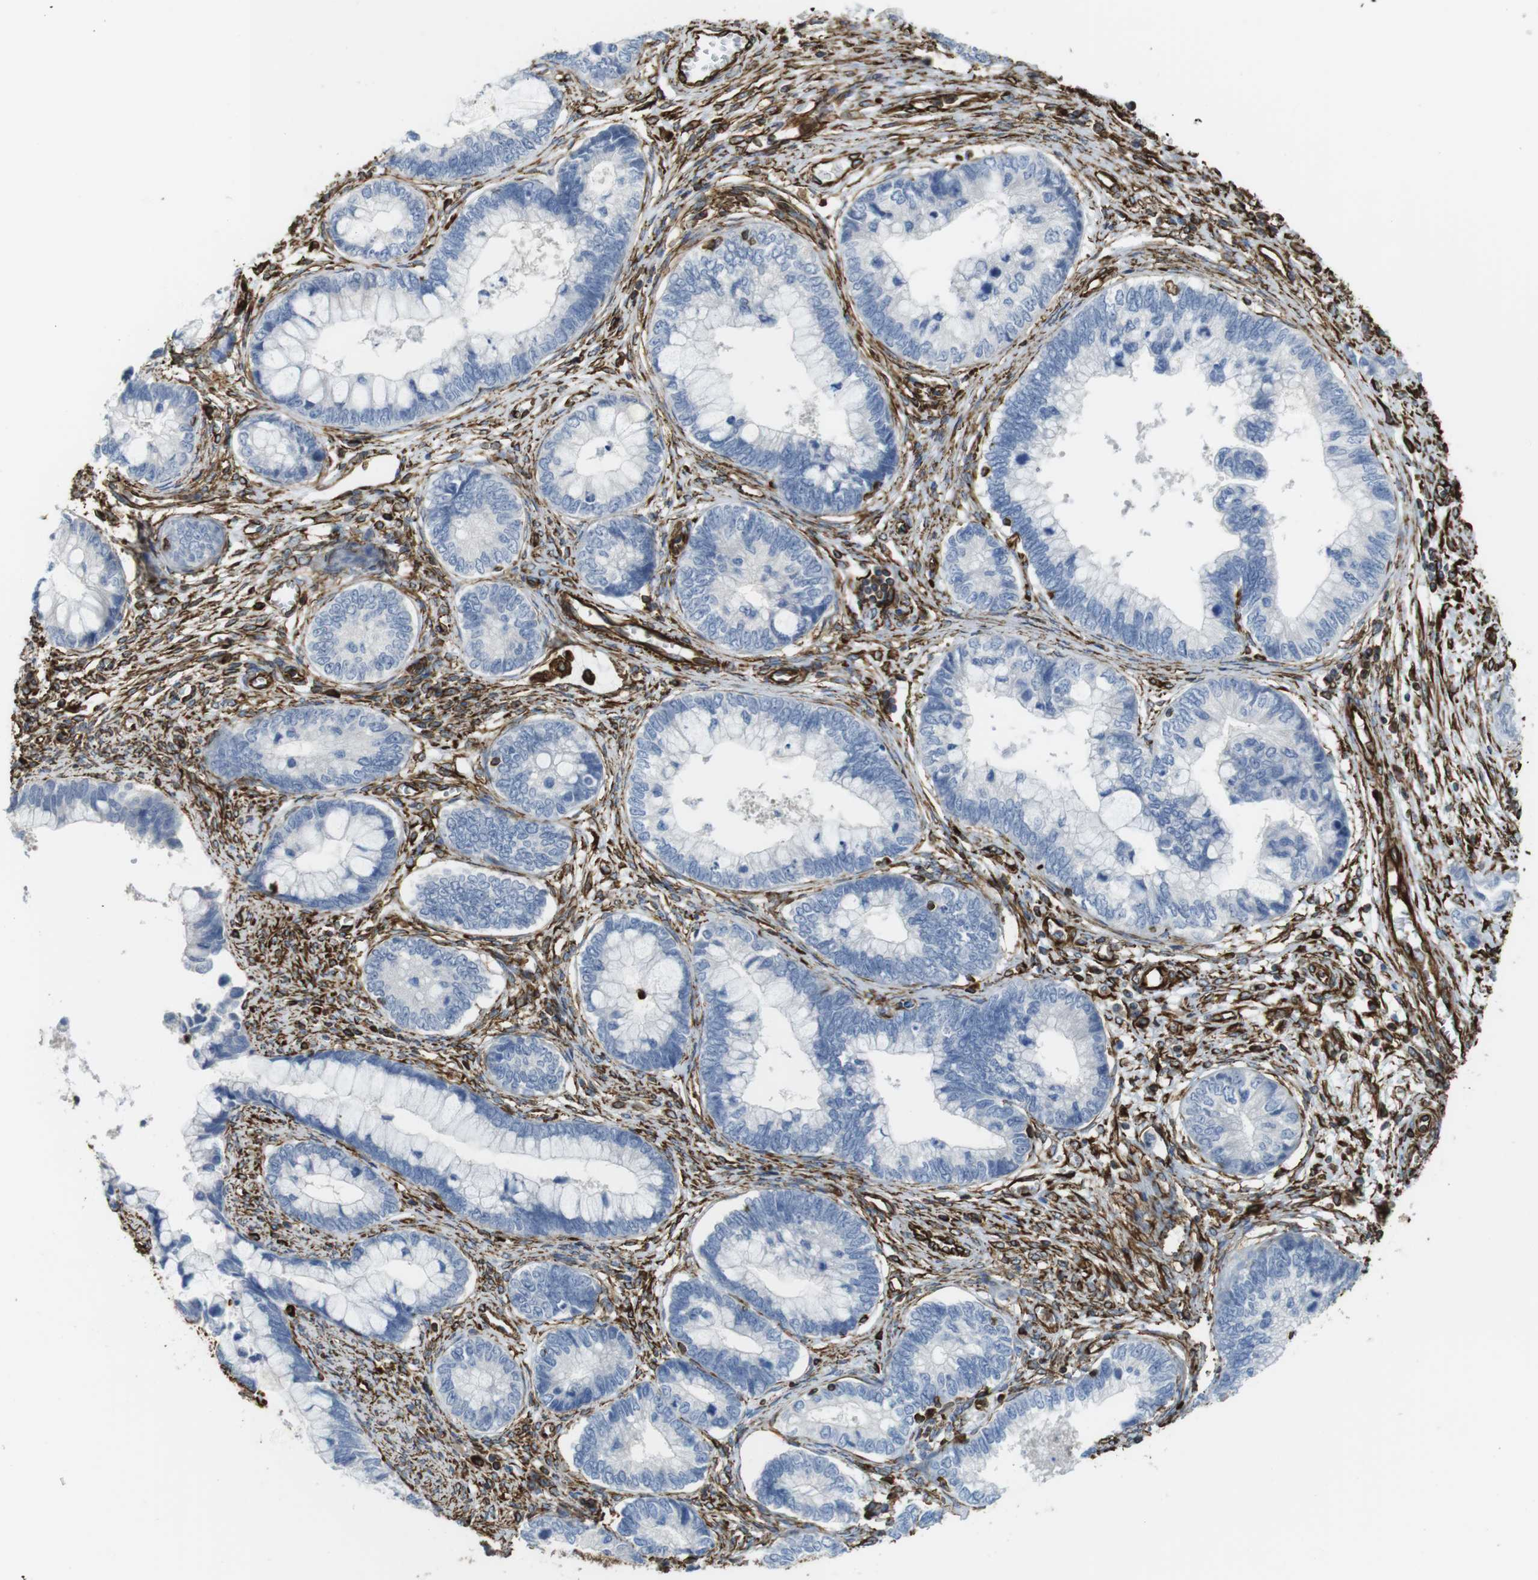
{"staining": {"intensity": "negative", "quantity": "none", "location": "none"}, "tissue": "cervical cancer", "cell_type": "Tumor cells", "image_type": "cancer", "snomed": [{"axis": "morphology", "description": "Adenocarcinoma, NOS"}, {"axis": "topography", "description": "Cervix"}], "caption": "IHC of human cervical cancer reveals no staining in tumor cells. Nuclei are stained in blue.", "gene": "RALGPS1", "patient": {"sex": "female", "age": 44}}